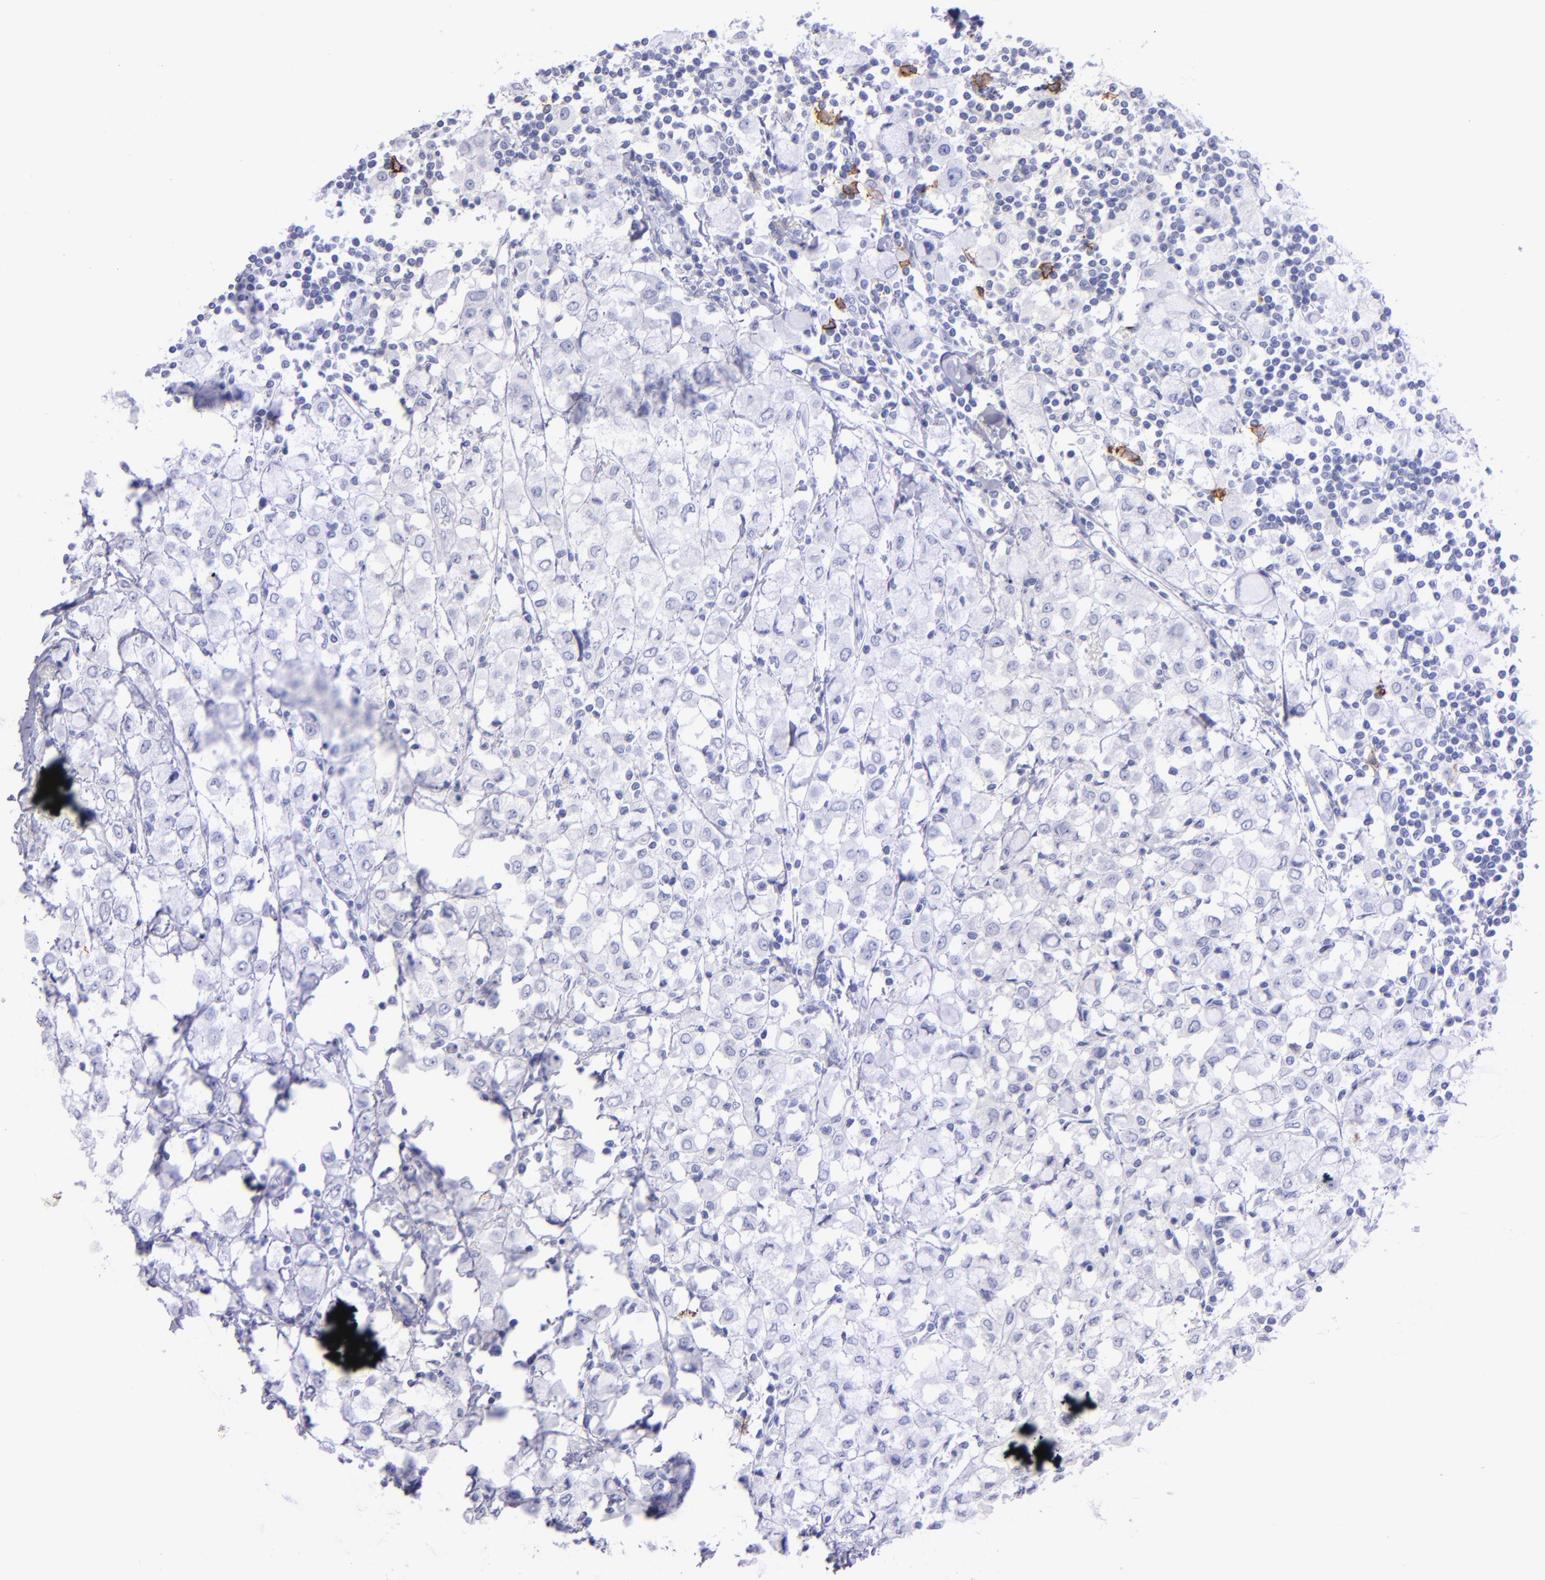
{"staining": {"intensity": "negative", "quantity": "none", "location": "none"}, "tissue": "breast cancer", "cell_type": "Tumor cells", "image_type": "cancer", "snomed": [{"axis": "morphology", "description": "Lobular carcinoma"}, {"axis": "topography", "description": "Breast"}], "caption": "High power microscopy photomicrograph of an immunohistochemistry (IHC) image of lobular carcinoma (breast), revealing no significant expression in tumor cells. (DAB (3,3'-diaminobenzidine) immunohistochemistry, high magnification).", "gene": "CD38", "patient": {"sex": "female", "age": 85}}